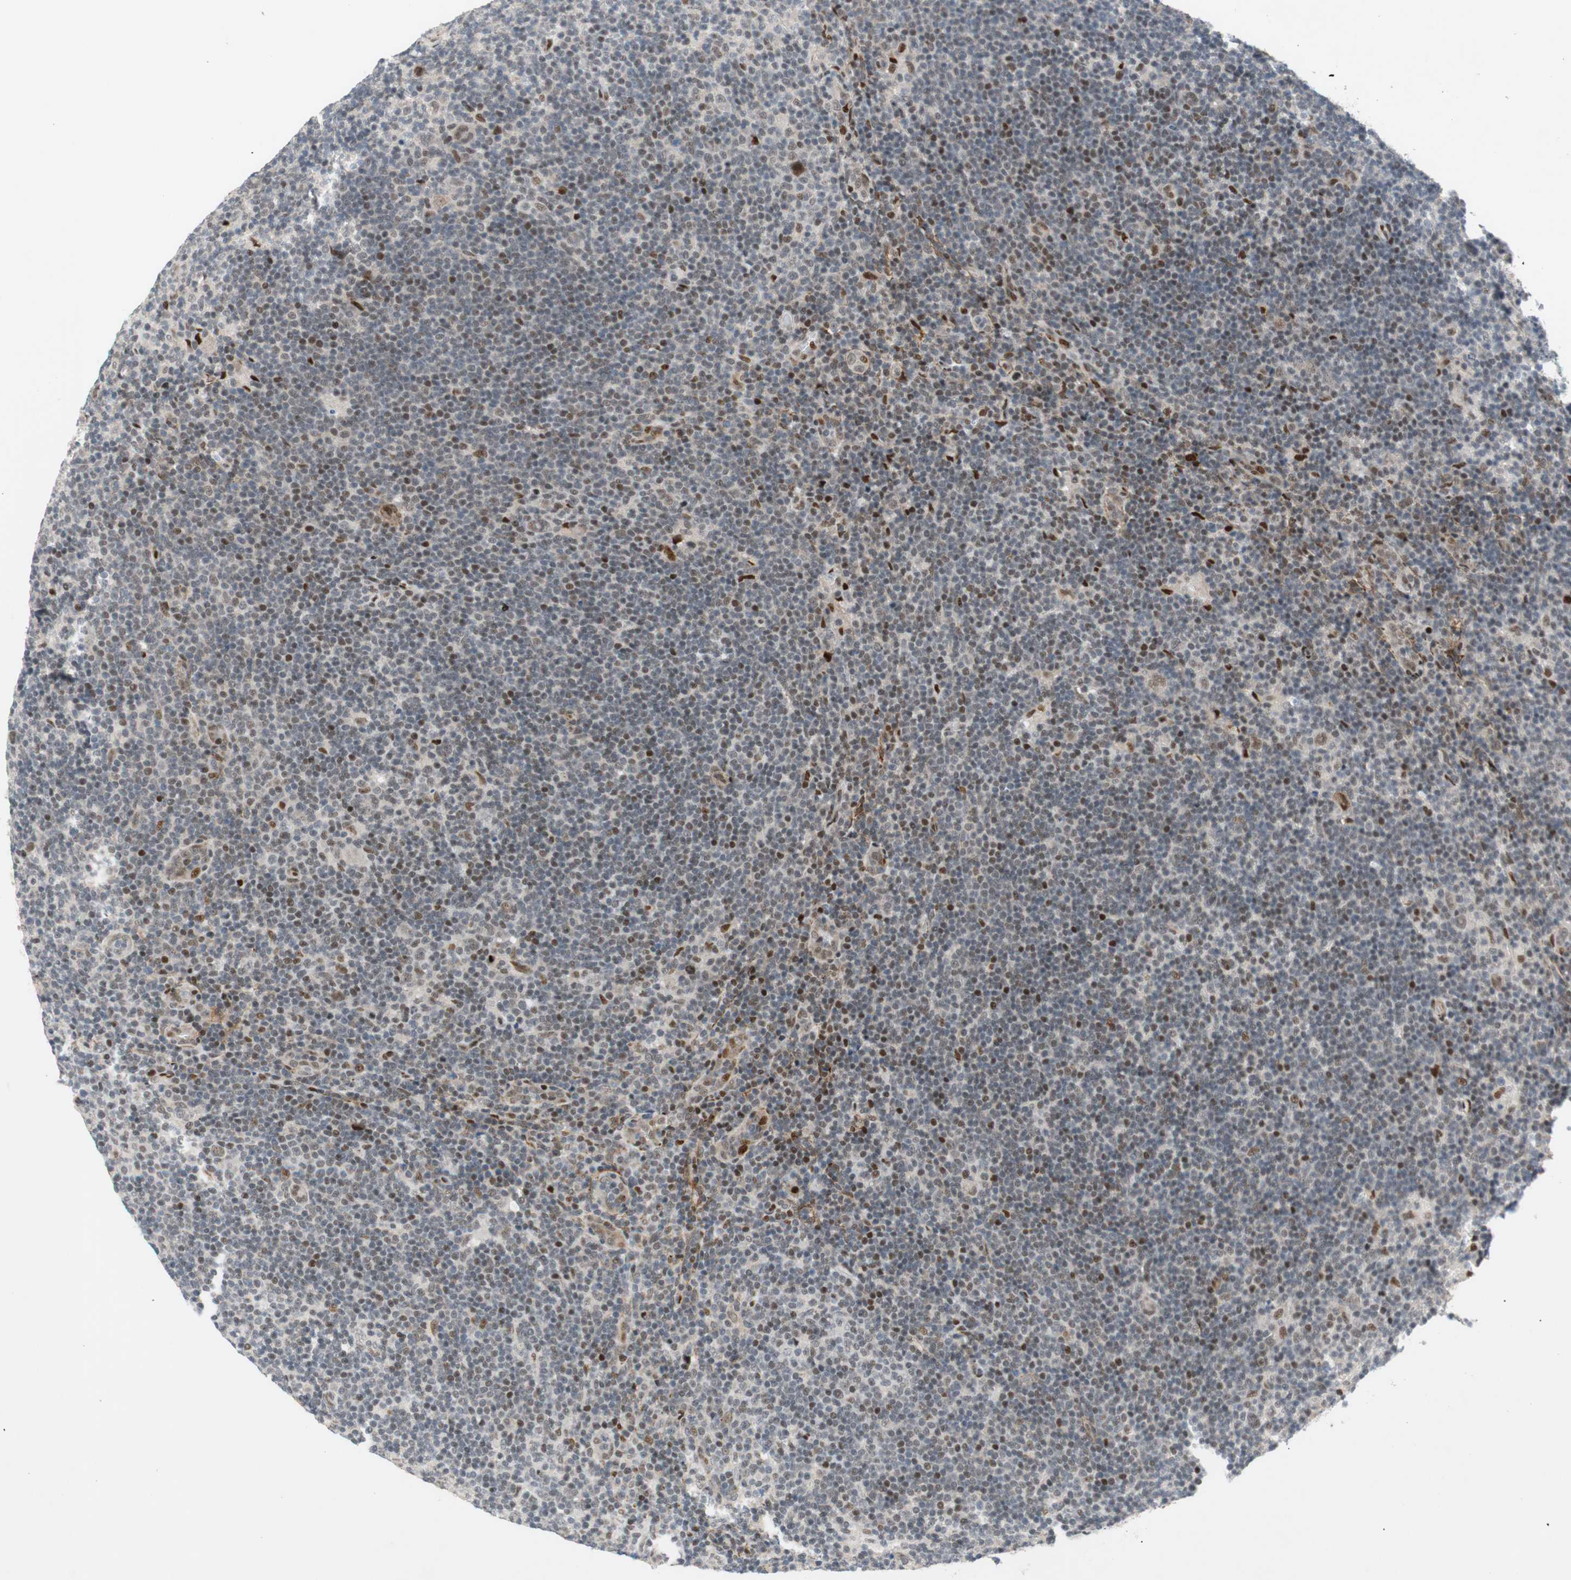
{"staining": {"intensity": "strong", "quantity": "<25%", "location": "nuclear"}, "tissue": "lymphoma", "cell_type": "Tumor cells", "image_type": "cancer", "snomed": [{"axis": "morphology", "description": "Hodgkin's disease, NOS"}, {"axis": "topography", "description": "Lymph node"}], "caption": "IHC (DAB (3,3'-diaminobenzidine)) staining of lymphoma demonstrates strong nuclear protein staining in about <25% of tumor cells.", "gene": "FBXO44", "patient": {"sex": "female", "age": 57}}